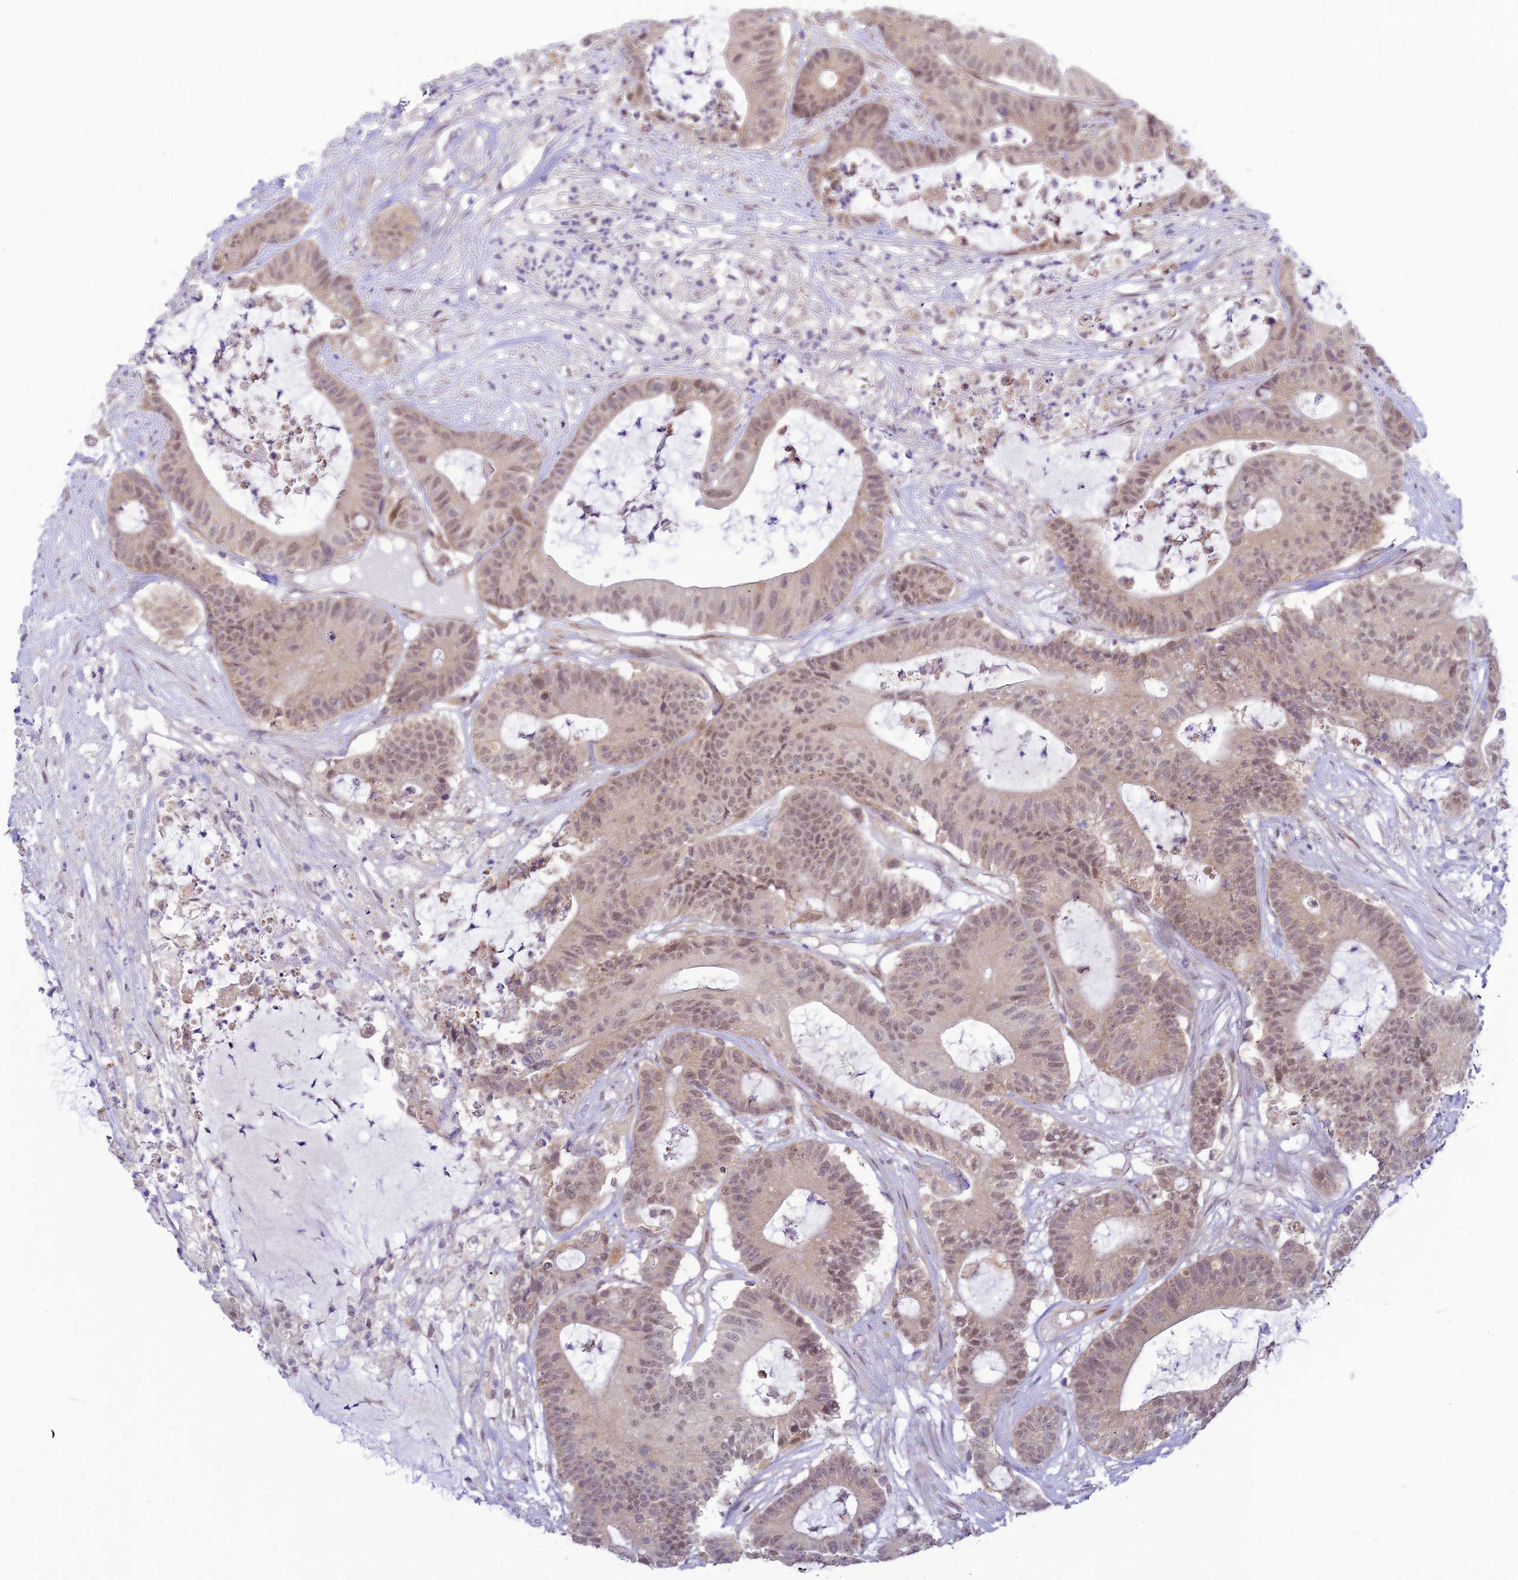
{"staining": {"intensity": "weak", "quantity": "25%-75%", "location": "nuclear"}, "tissue": "colorectal cancer", "cell_type": "Tumor cells", "image_type": "cancer", "snomed": [{"axis": "morphology", "description": "Adenocarcinoma, NOS"}, {"axis": "topography", "description": "Colon"}], "caption": "A low amount of weak nuclear positivity is identified in approximately 25%-75% of tumor cells in adenocarcinoma (colorectal) tissue.", "gene": "SKIC8", "patient": {"sex": "female", "age": 84}}